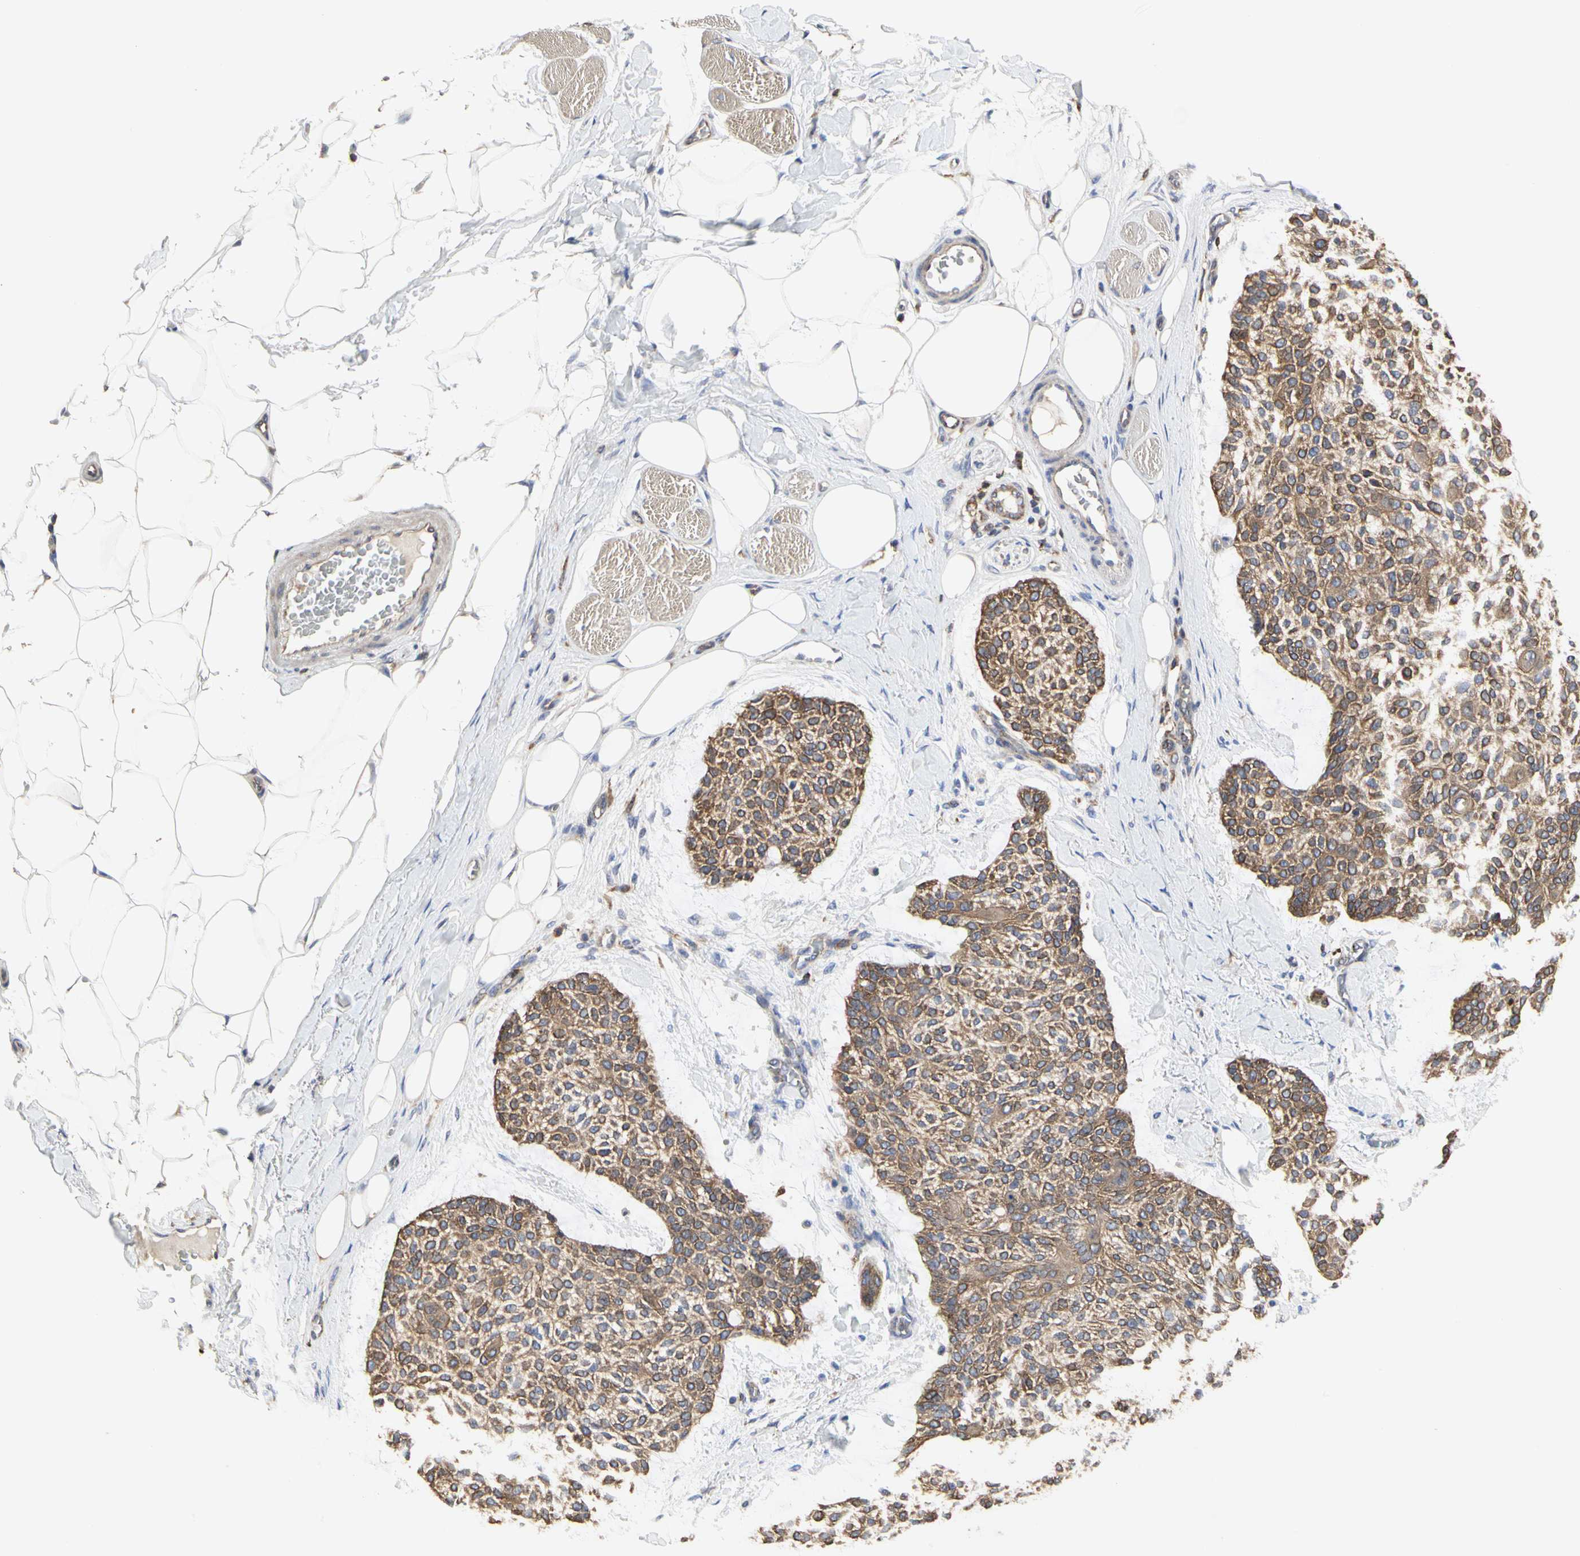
{"staining": {"intensity": "moderate", "quantity": ">75%", "location": "cytoplasmic/membranous"}, "tissue": "skin cancer", "cell_type": "Tumor cells", "image_type": "cancer", "snomed": [{"axis": "morphology", "description": "Normal tissue, NOS"}, {"axis": "morphology", "description": "Basal cell carcinoma"}, {"axis": "topography", "description": "Skin"}], "caption": "Tumor cells reveal medium levels of moderate cytoplasmic/membranous staining in approximately >75% of cells in skin cancer.", "gene": "NAPG", "patient": {"sex": "female", "age": 70}}